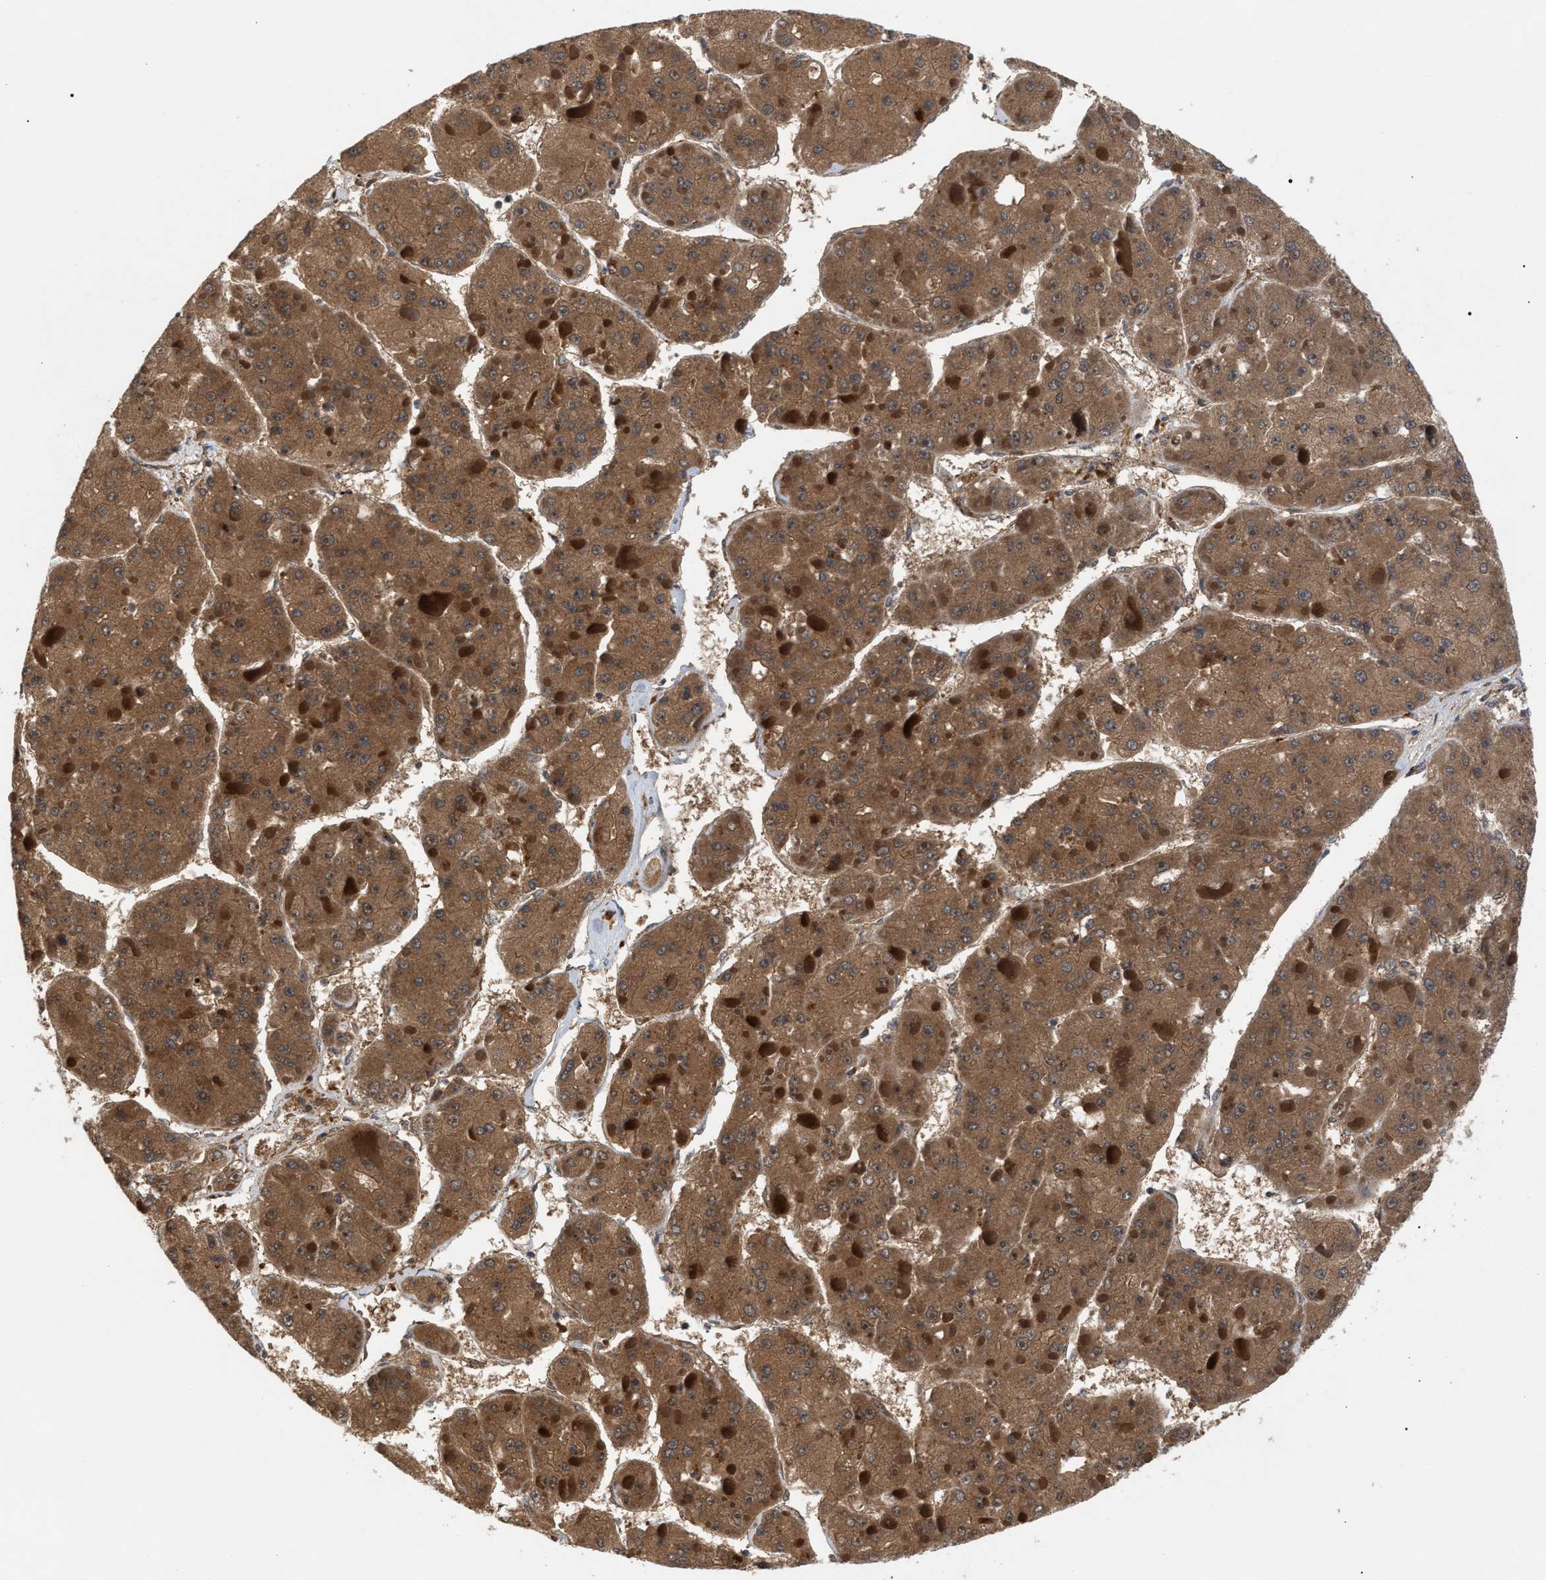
{"staining": {"intensity": "strong", "quantity": ">75%", "location": "cytoplasmic/membranous"}, "tissue": "liver cancer", "cell_type": "Tumor cells", "image_type": "cancer", "snomed": [{"axis": "morphology", "description": "Carcinoma, Hepatocellular, NOS"}, {"axis": "topography", "description": "Liver"}], "caption": "About >75% of tumor cells in human liver cancer demonstrate strong cytoplasmic/membranous protein staining as visualized by brown immunohistochemical staining.", "gene": "GLOD4", "patient": {"sex": "female", "age": 73}}